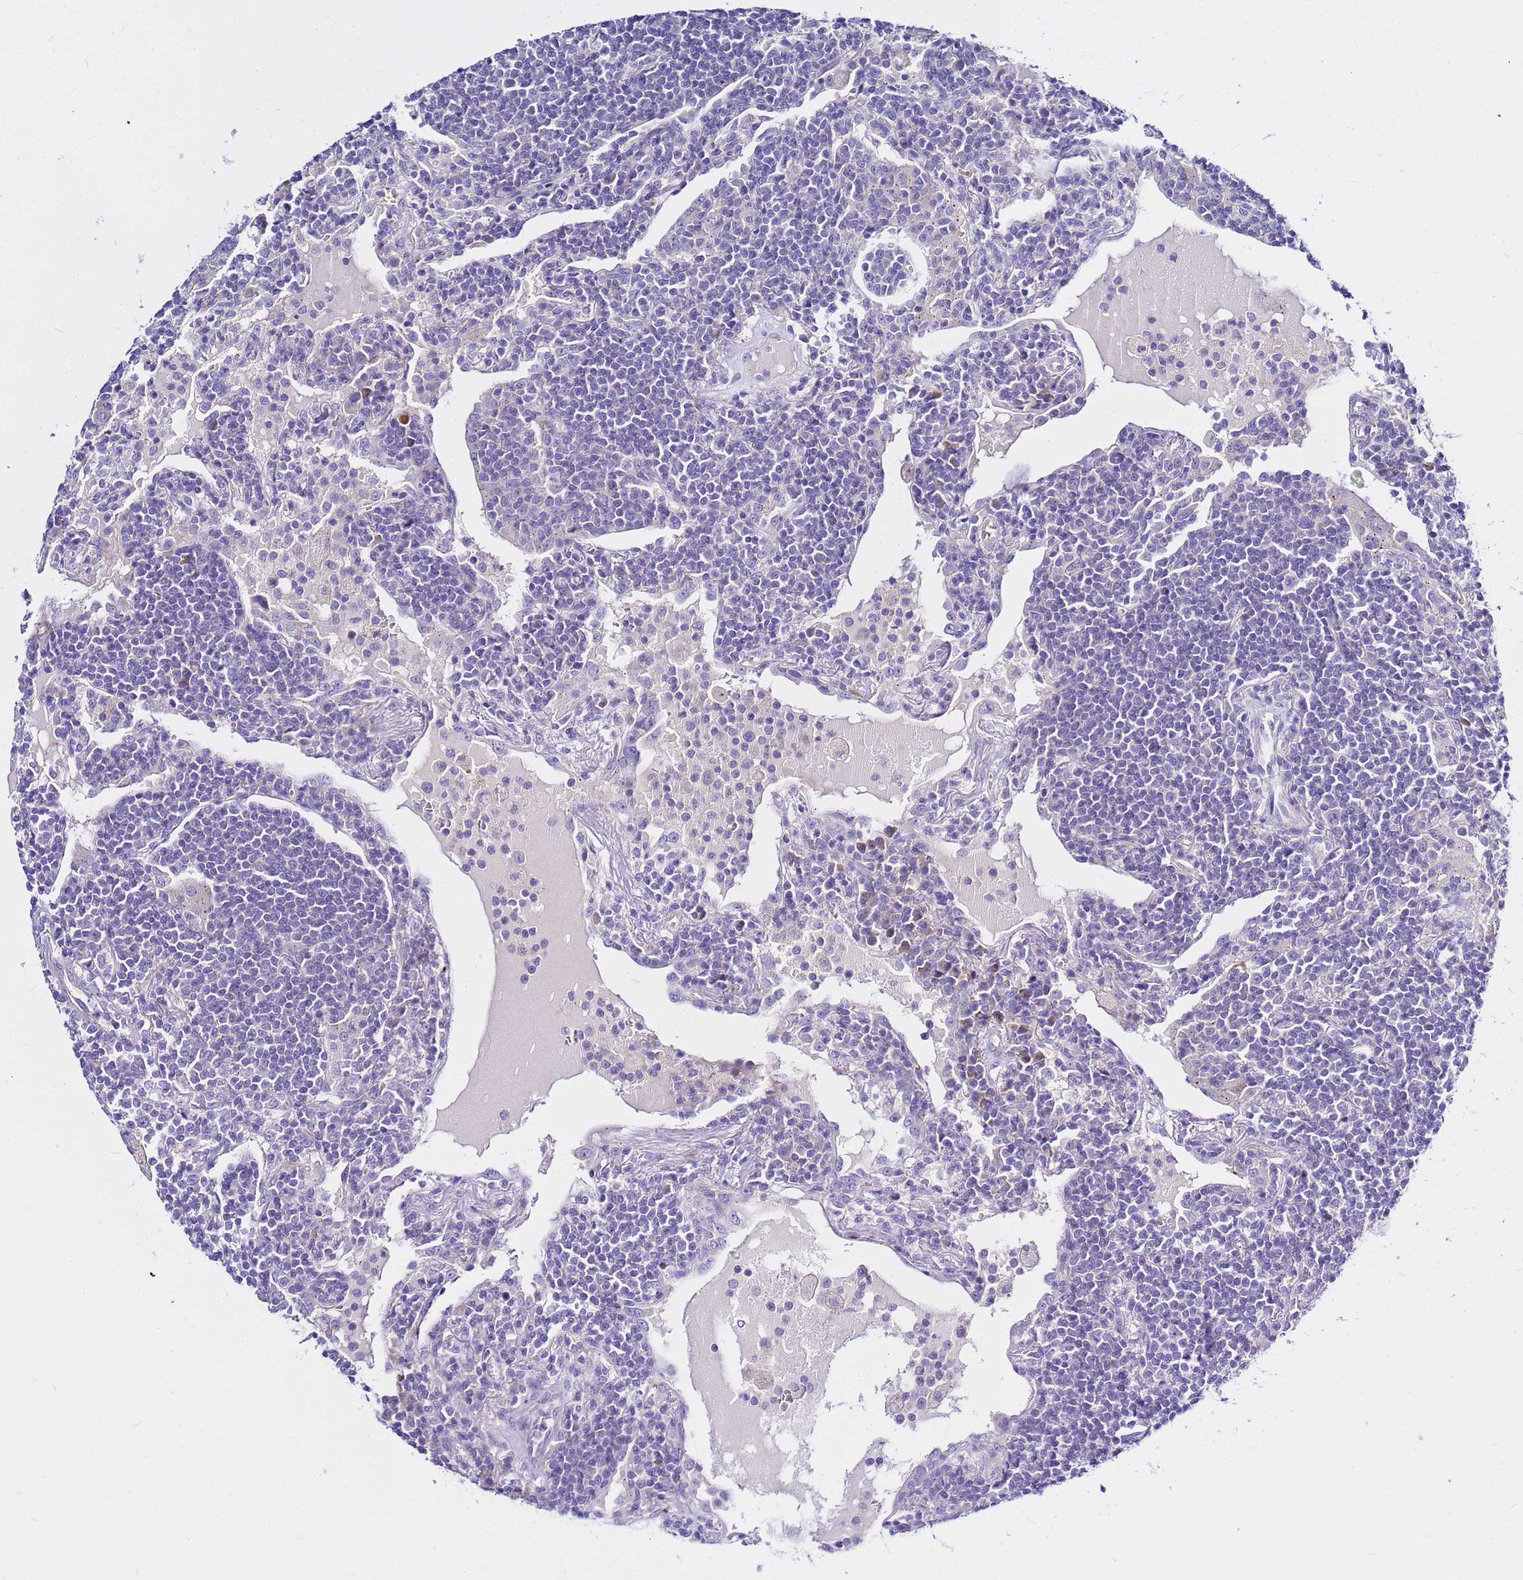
{"staining": {"intensity": "negative", "quantity": "none", "location": "none"}, "tissue": "lymphoma", "cell_type": "Tumor cells", "image_type": "cancer", "snomed": [{"axis": "morphology", "description": "Malignant lymphoma, non-Hodgkin's type, Low grade"}, {"axis": "topography", "description": "Lung"}], "caption": "Lymphoma was stained to show a protein in brown. There is no significant expression in tumor cells.", "gene": "USP18", "patient": {"sex": "female", "age": 71}}